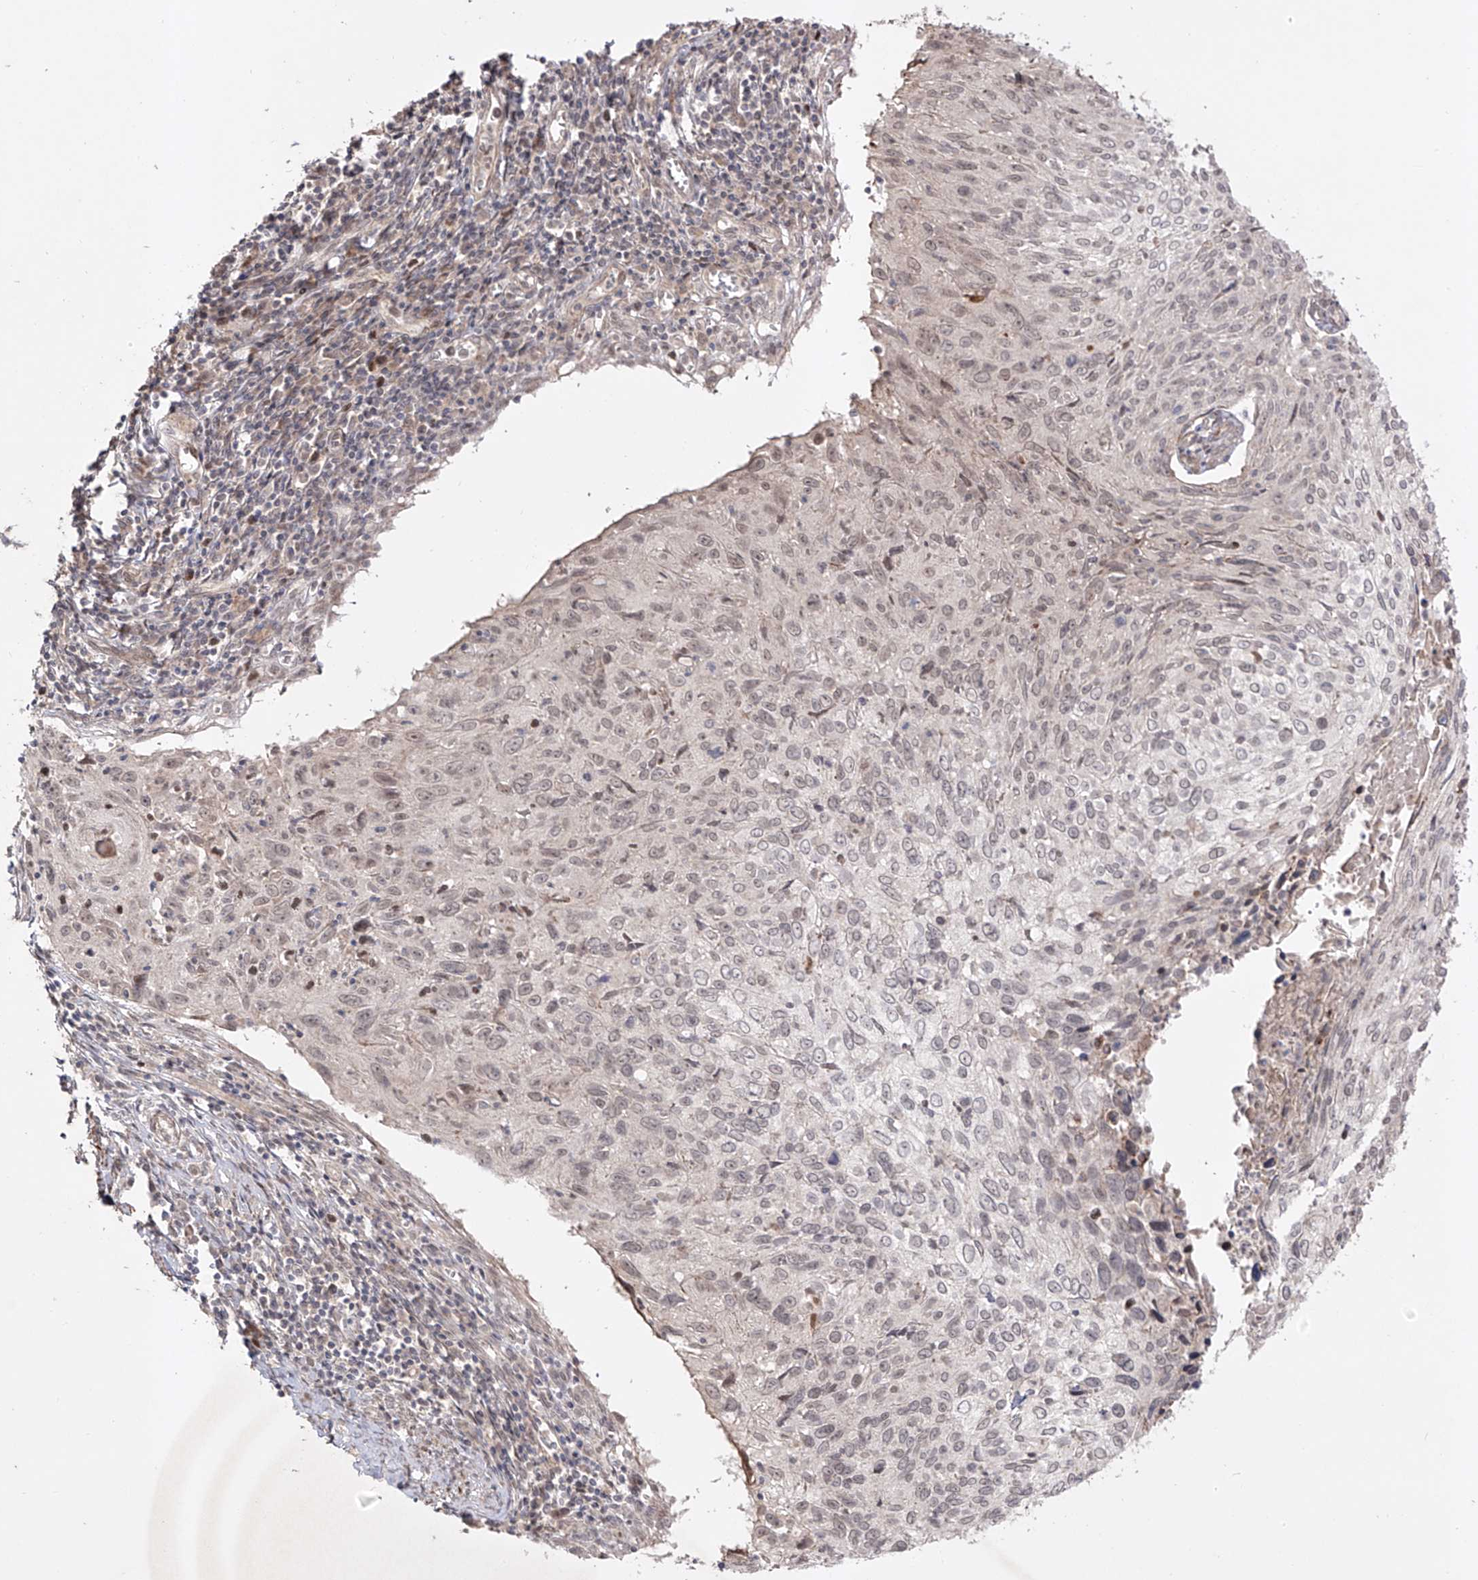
{"staining": {"intensity": "negative", "quantity": "none", "location": "none"}, "tissue": "cervical cancer", "cell_type": "Tumor cells", "image_type": "cancer", "snomed": [{"axis": "morphology", "description": "Squamous cell carcinoma, NOS"}, {"axis": "topography", "description": "Cervix"}], "caption": "This is a photomicrograph of immunohistochemistry staining of cervical cancer (squamous cell carcinoma), which shows no expression in tumor cells. (DAB immunohistochemistry visualized using brightfield microscopy, high magnification).", "gene": "KDM1B", "patient": {"sex": "female", "age": 51}}